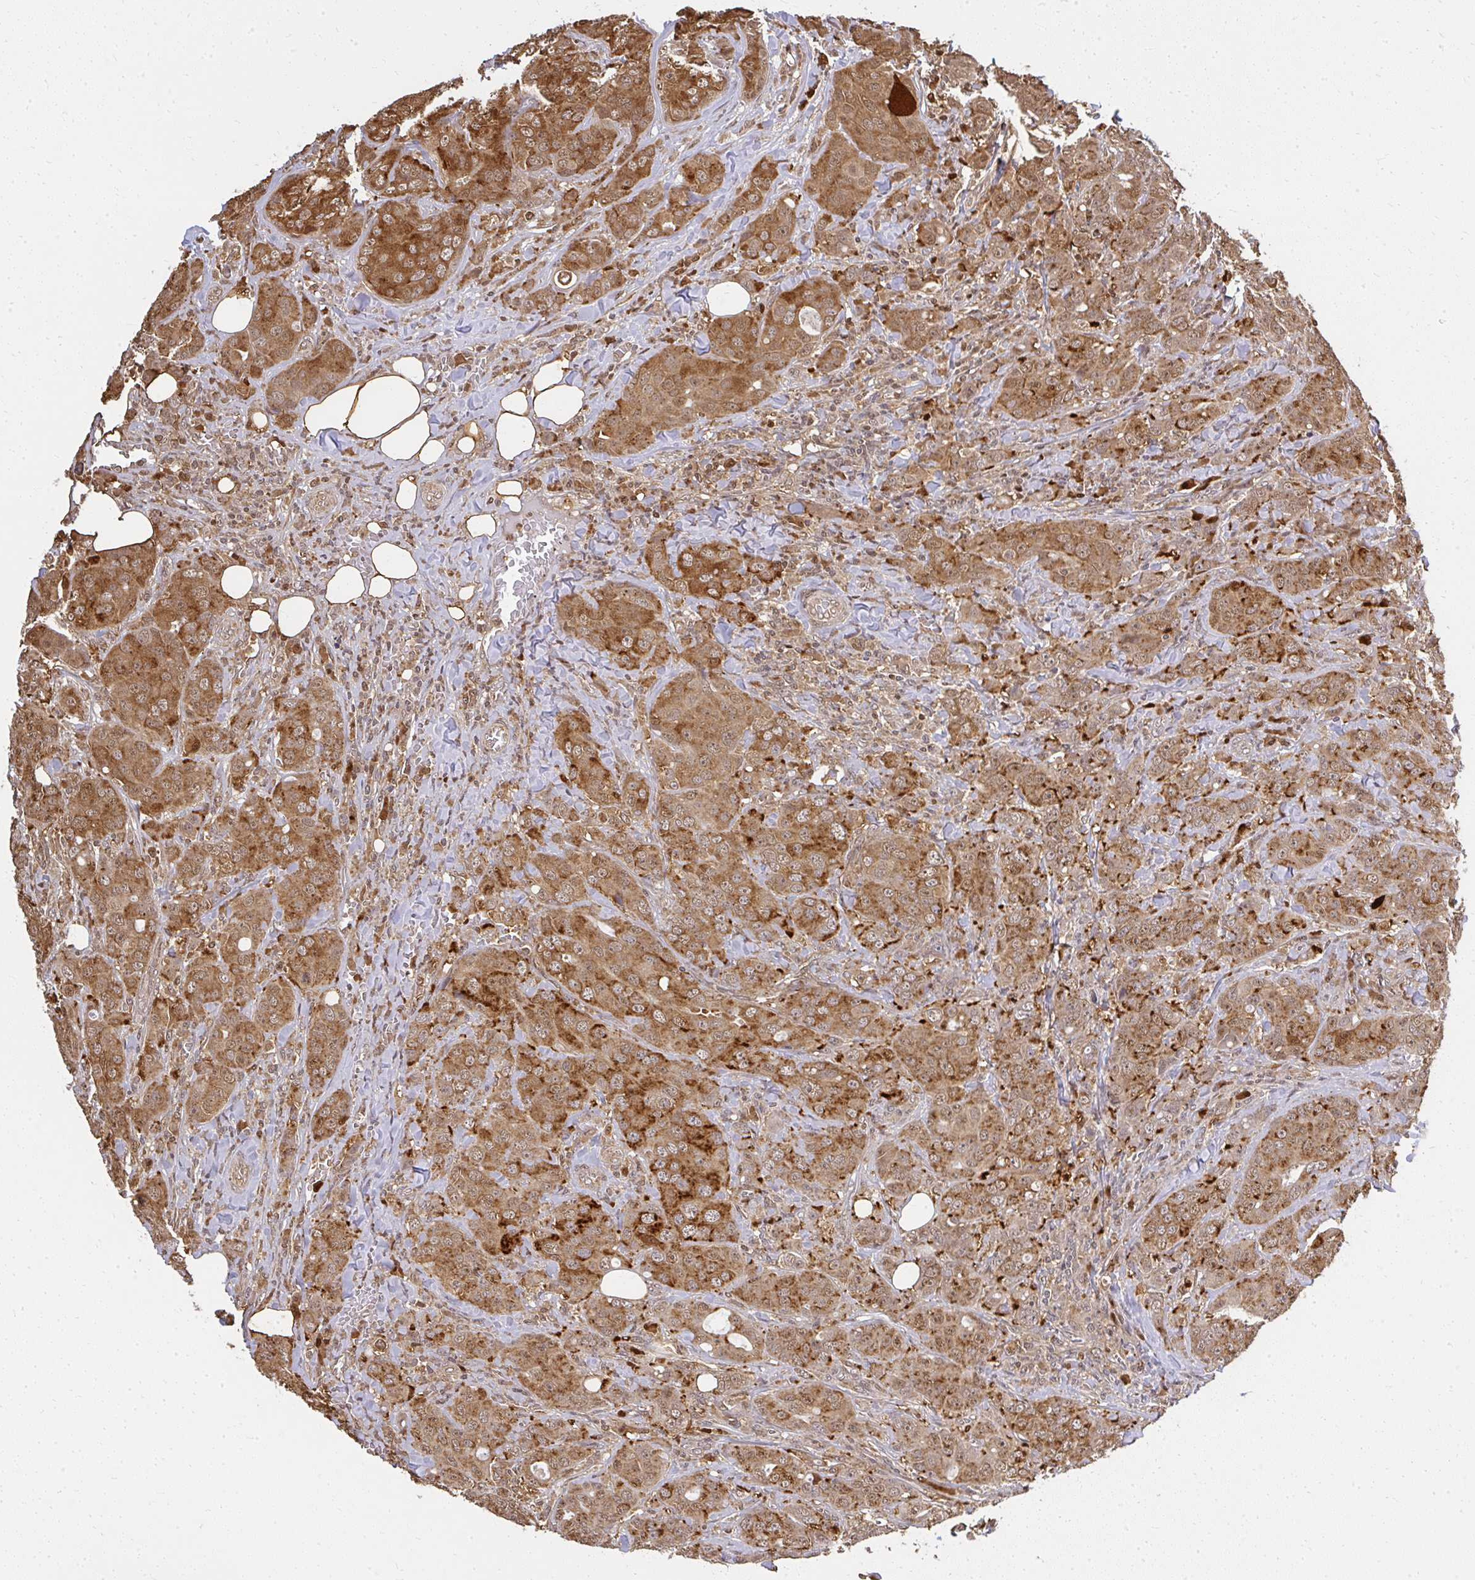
{"staining": {"intensity": "strong", "quantity": ">75%", "location": "cytoplasmic/membranous,nuclear"}, "tissue": "breast cancer", "cell_type": "Tumor cells", "image_type": "cancer", "snomed": [{"axis": "morphology", "description": "Duct carcinoma"}, {"axis": "topography", "description": "Breast"}], "caption": "Immunohistochemical staining of breast cancer (invasive ductal carcinoma) shows high levels of strong cytoplasmic/membranous and nuclear staining in approximately >75% of tumor cells.", "gene": "LARS2", "patient": {"sex": "female", "age": 43}}